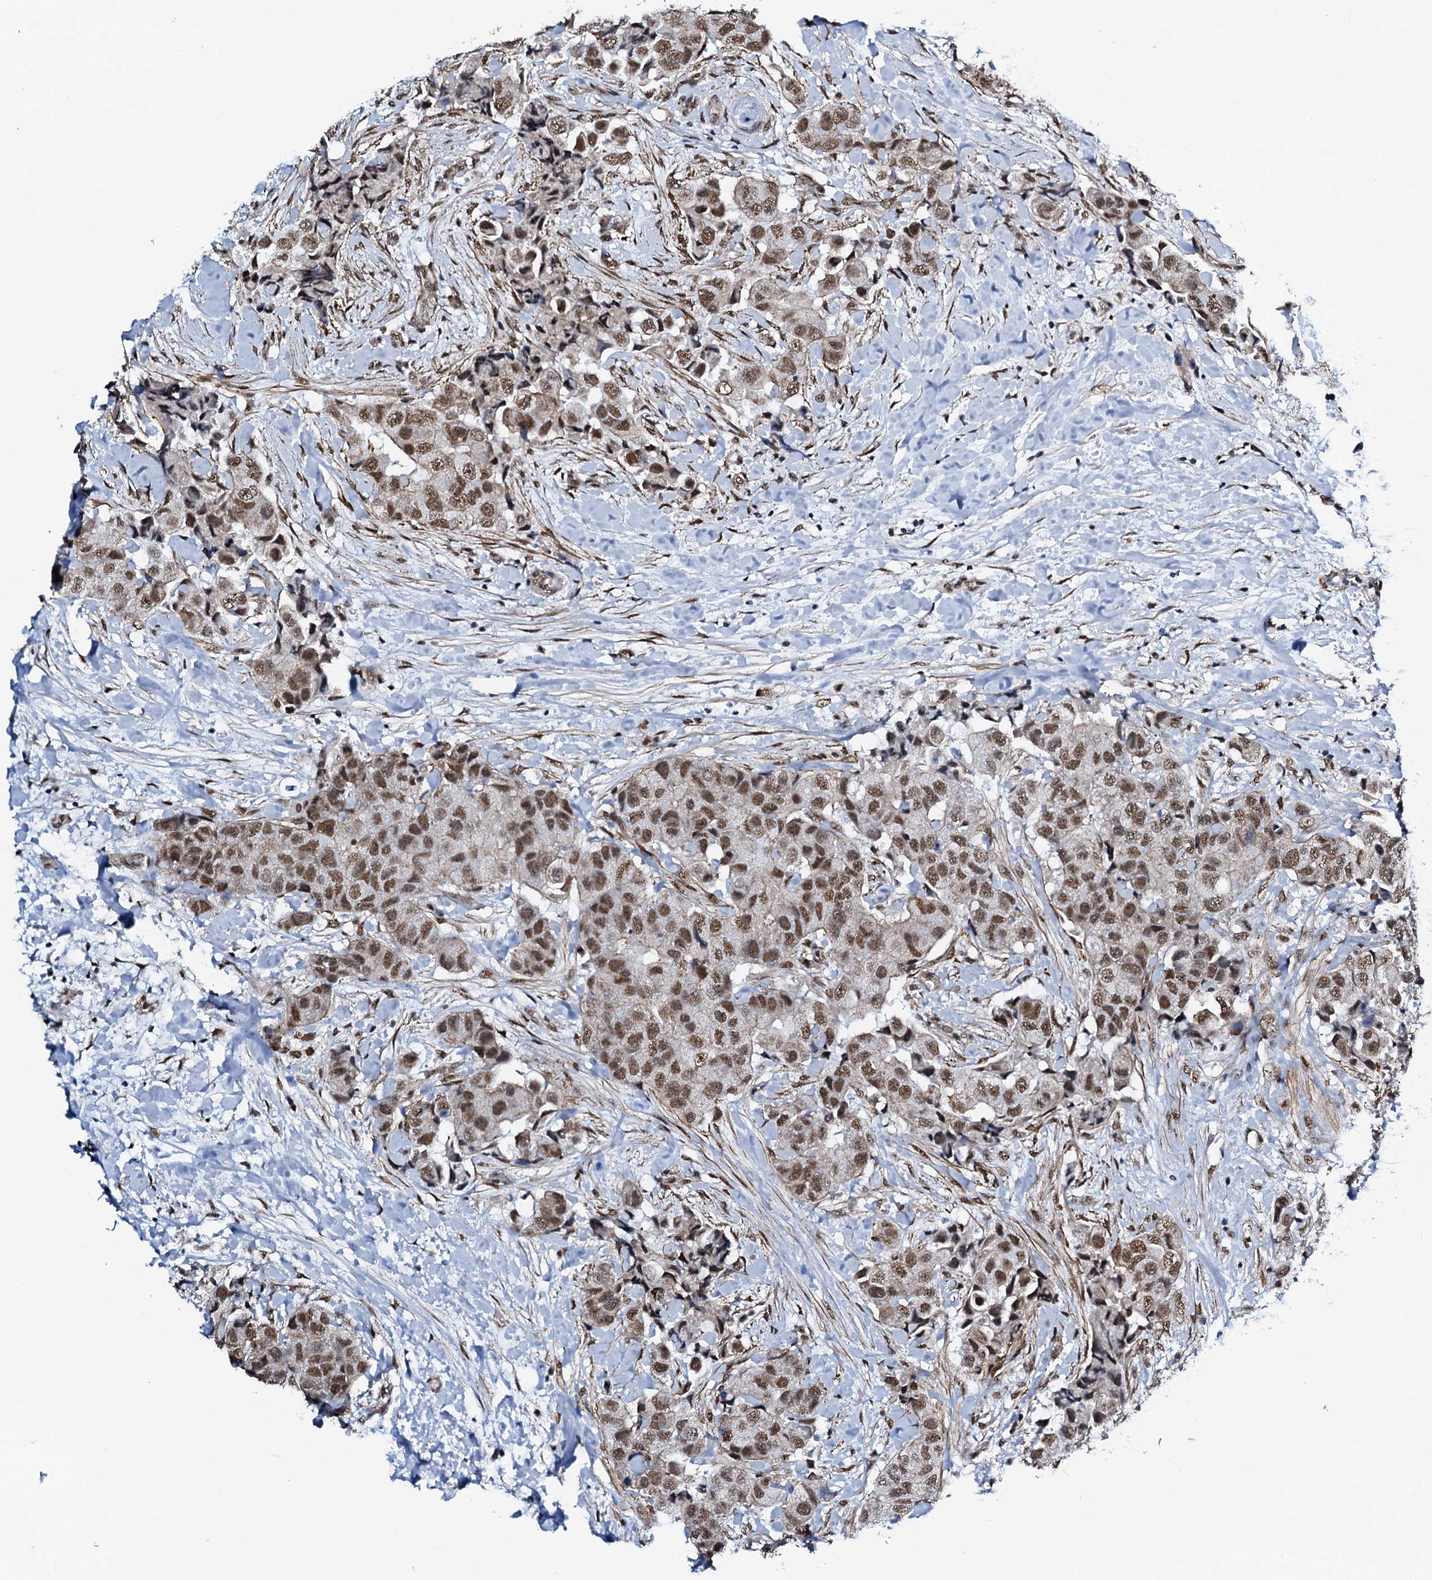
{"staining": {"intensity": "moderate", "quantity": ">75%", "location": "nuclear"}, "tissue": "breast cancer", "cell_type": "Tumor cells", "image_type": "cancer", "snomed": [{"axis": "morphology", "description": "Normal tissue, NOS"}, {"axis": "morphology", "description": "Duct carcinoma"}, {"axis": "topography", "description": "Breast"}], "caption": "Immunohistochemical staining of human breast invasive ductal carcinoma exhibits medium levels of moderate nuclear expression in approximately >75% of tumor cells. The staining was performed using DAB (3,3'-diaminobenzidine) to visualize the protein expression in brown, while the nuclei were stained in blue with hematoxylin (Magnification: 20x).", "gene": "CWC15", "patient": {"sex": "female", "age": 62}}